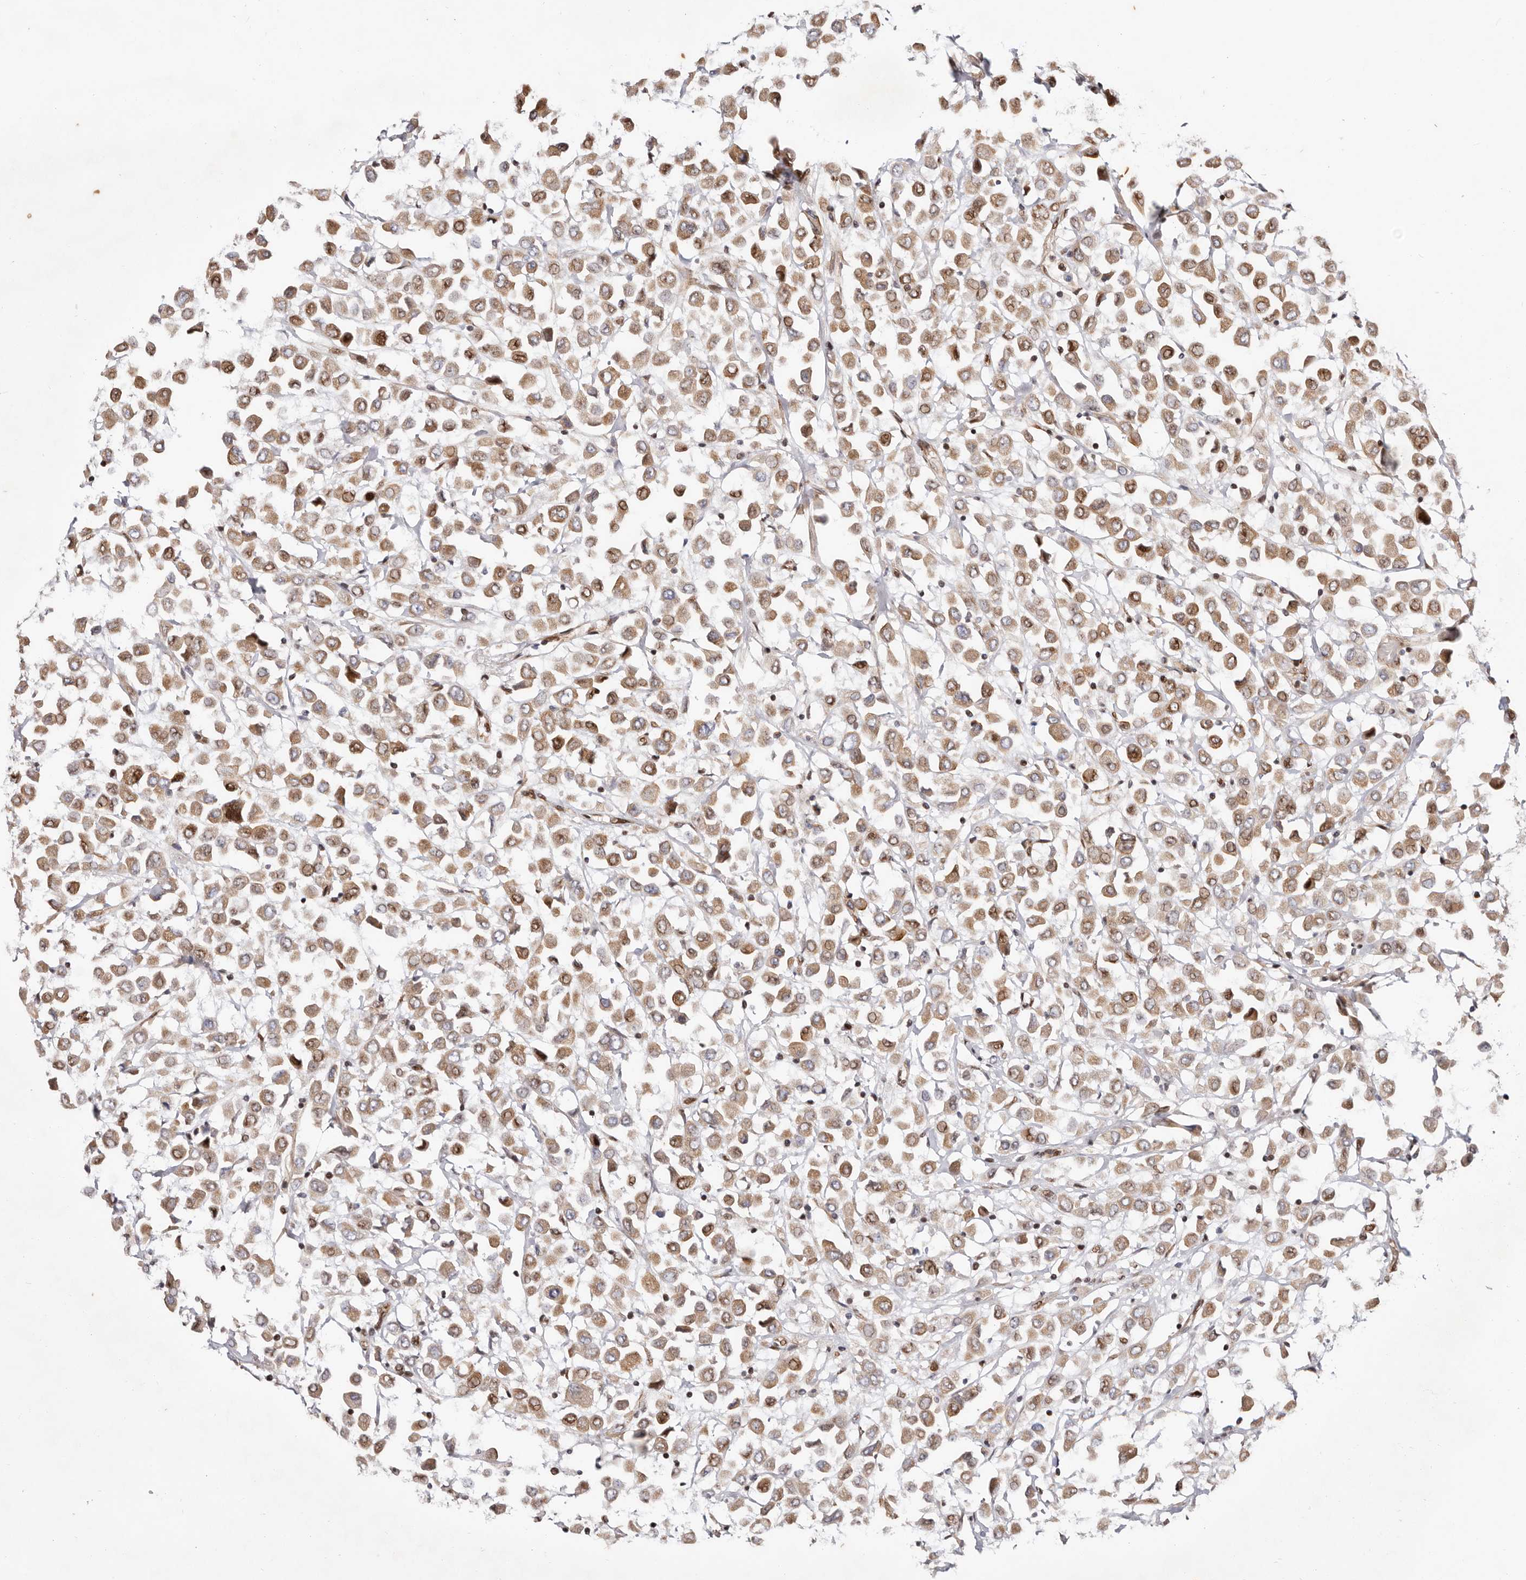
{"staining": {"intensity": "moderate", "quantity": ">75%", "location": "cytoplasmic/membranous"}, "tissue": "breast cancer", "cell_type": "Tumor cells", "image_type": "cancer", "snomed": [{"axis": "morphology", "description": "Duct carcinoma"}, {"axis": "topography", "description": "Breast"}], "caption": "Infiltrating ductal carcinoma (breast) stained with immunohistochemistry (IHC) displays moderate cytoplasmic/membranous positivity in about >75% of tumor cells.", "gene": "EPHX3", "patient": {"sex": "female", "age": 61}}